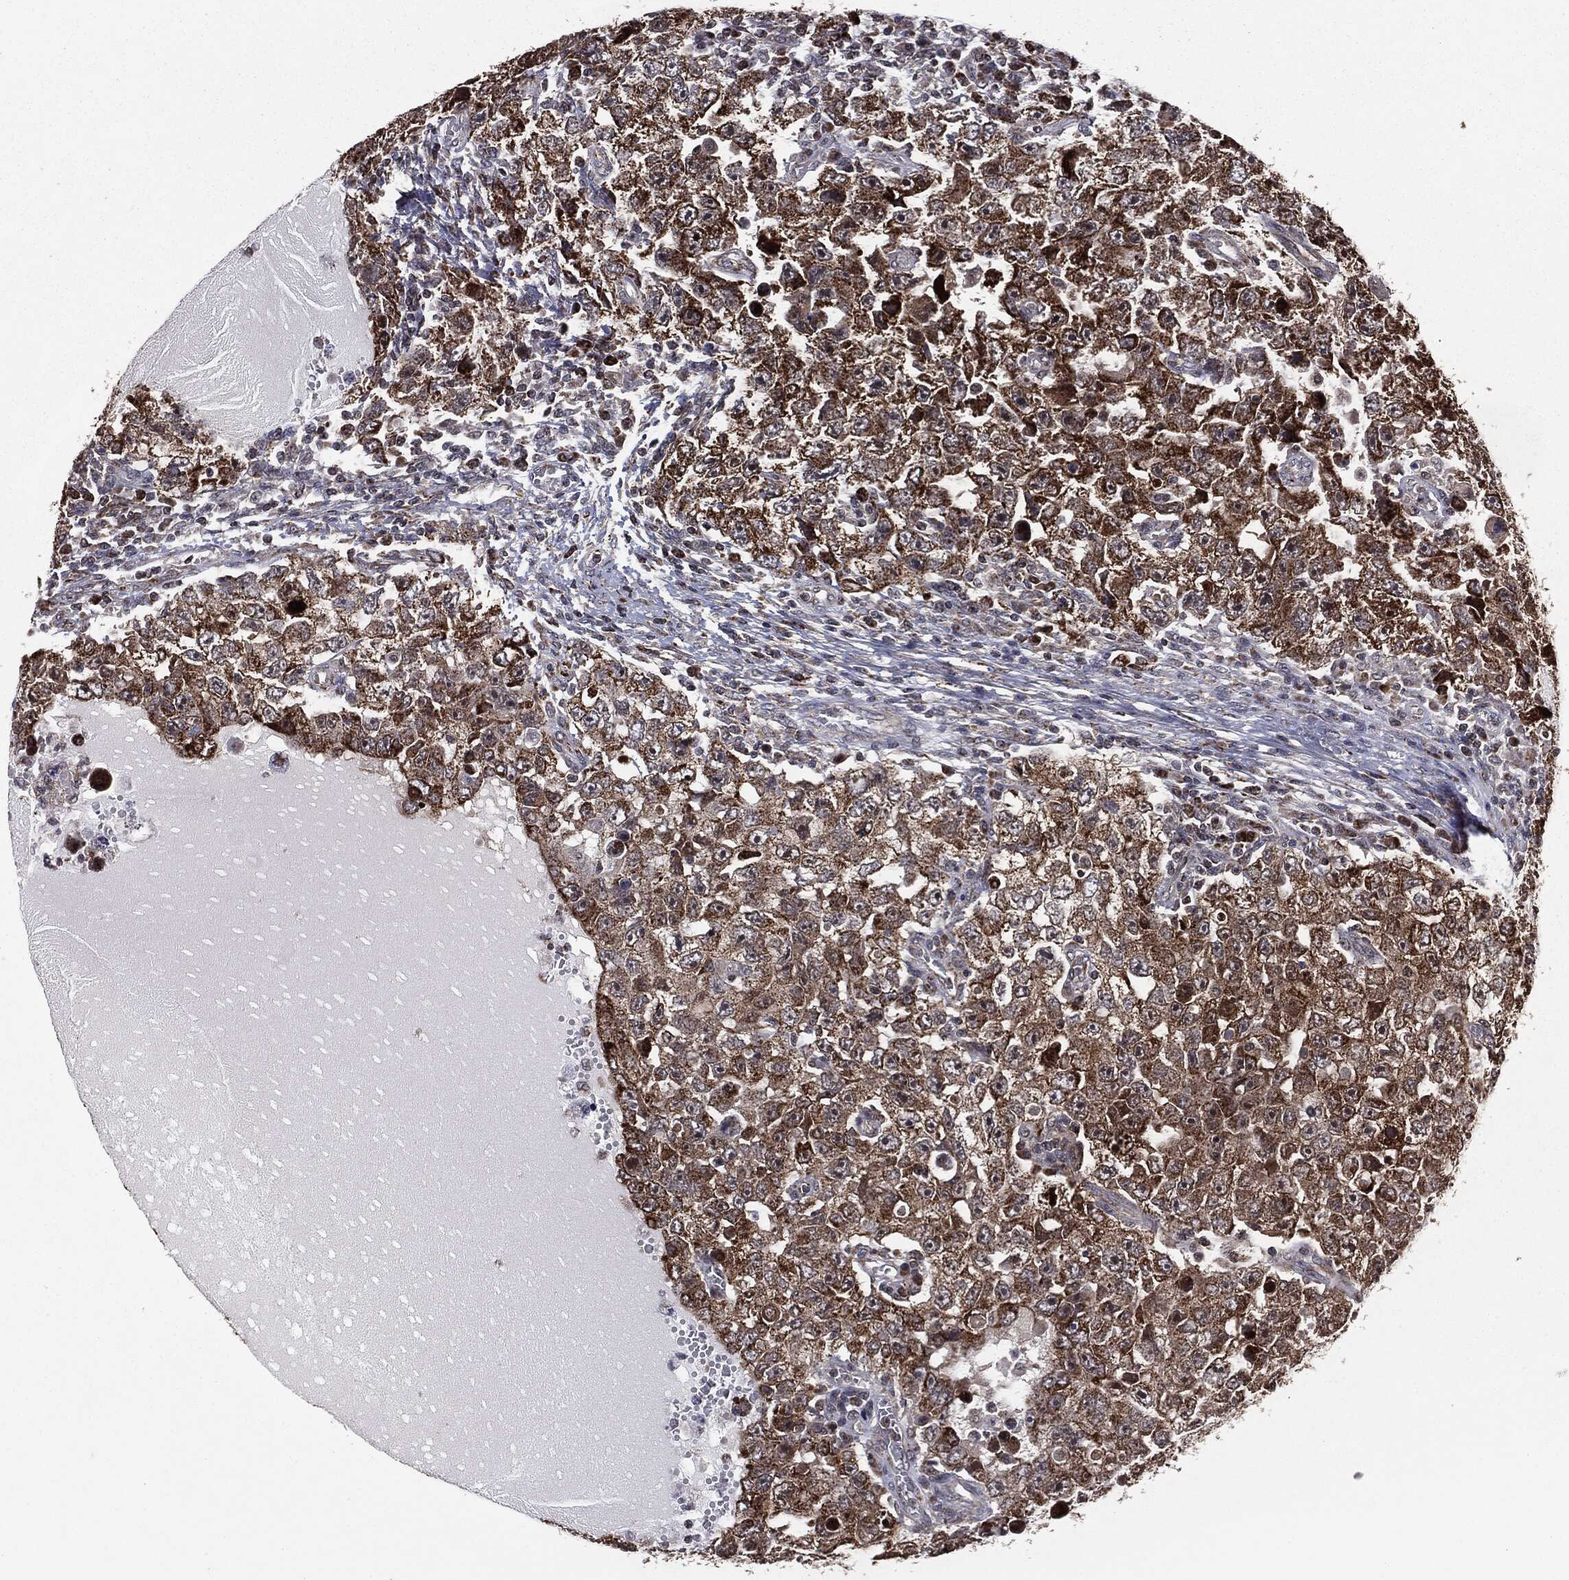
{"staining": {"intensity": "strong", "quantity": ">75%", "location": "cytoplasmic/membranous,nuclear"}, "tissue": "testis cancer", "cell_type": "Tumor cells", "image_type": "cancer", "snomed": [{"axis": "morphology", "description": "Carcinoma, Embryonal, NOS"}, {"axis": "topography", "description": "Testis"}], "caption": "IHC image of human embryonal carcinoma (testis) stained for a protein (brown), which demonstrates high levels of strong cytoplasmic/membranous and nuclear staining in approximately >75% of tumor cells.", "gene": "CHCHD2", "patient": {"sex": "male", "age": 26}}